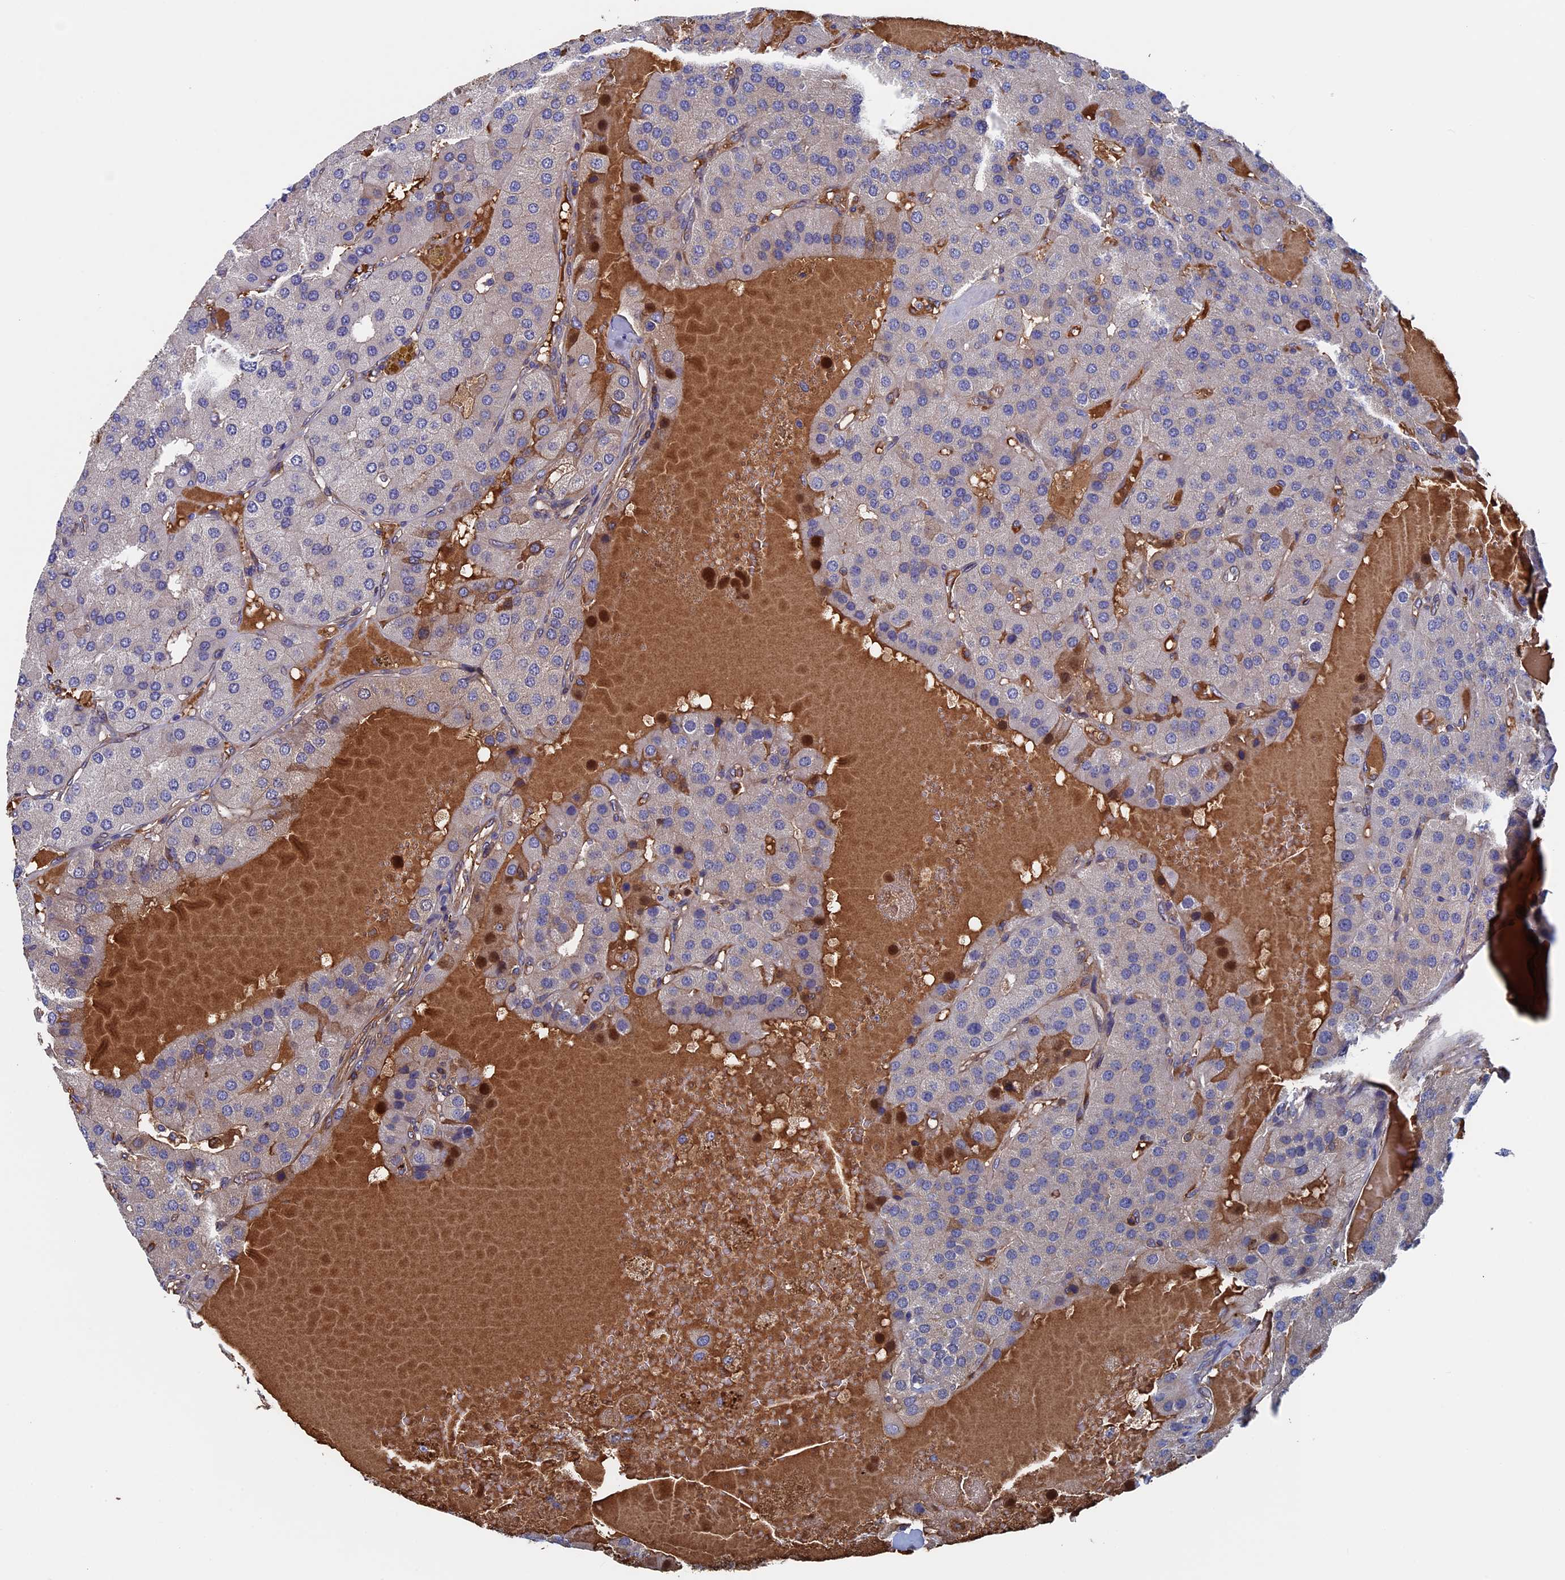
{"staining": {"intensity": "negative", "quantity": "none", "location": "none"}, "tissue": "parathyroid gland", "cell_type": "Glandular cells", "image_type": "normal", "snomed": [{"axis": "morphology", "description": "Normal tissue, NOS"}, {"axis": "morphology", "description": "Adenoma, NOS"}, {"axis": "topography", "description": "Parathyroid gland"}], "caption": "Immunohistochemical staining of normal human parathyroid gland demonstrates no significant expression in glandular cells. (DAB (3,3'-diaminobenzidine) immunohistochemistry (IHC) with hematoxylin counter stain).", "gene": "RPUSD1", "patient": {"sex": "female", "age": 86}}